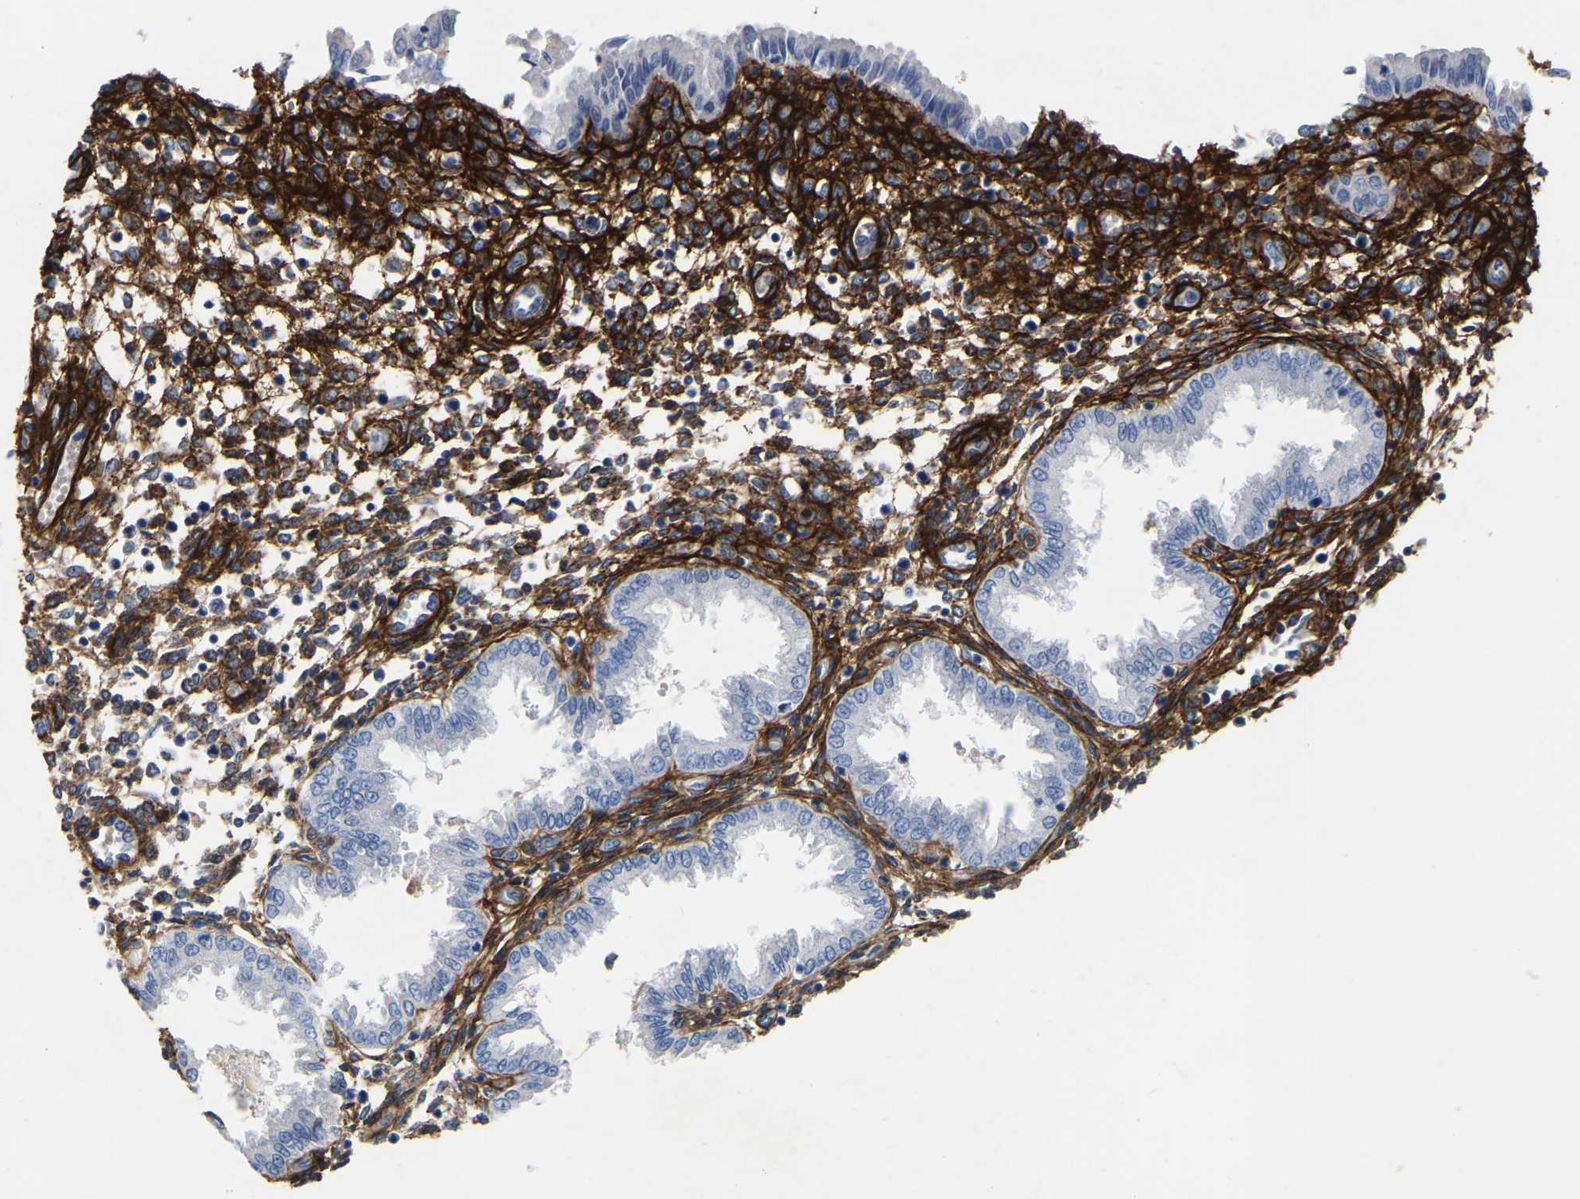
{"staining": {"intensity": "moderate", "quantity": "25%-75%", "location": "cytoplasmic/membranous"}, "tissue": "endometrium", "cell_type": "Cells in endometrial stroma", "image_type": "normal", "snomed": [{"axis": "morphology", "description": "Normal tissue, NOS"}, {"axis": "topography", "description": "Endometrium"}], "caption": "Moderate cytoplasmic/membranous positivity is present in about 25%-75% of cells in endometrial stroma in normal endometrium.", "gene": "COL6A1", "patient": {"sex": "female", "age": 33}}